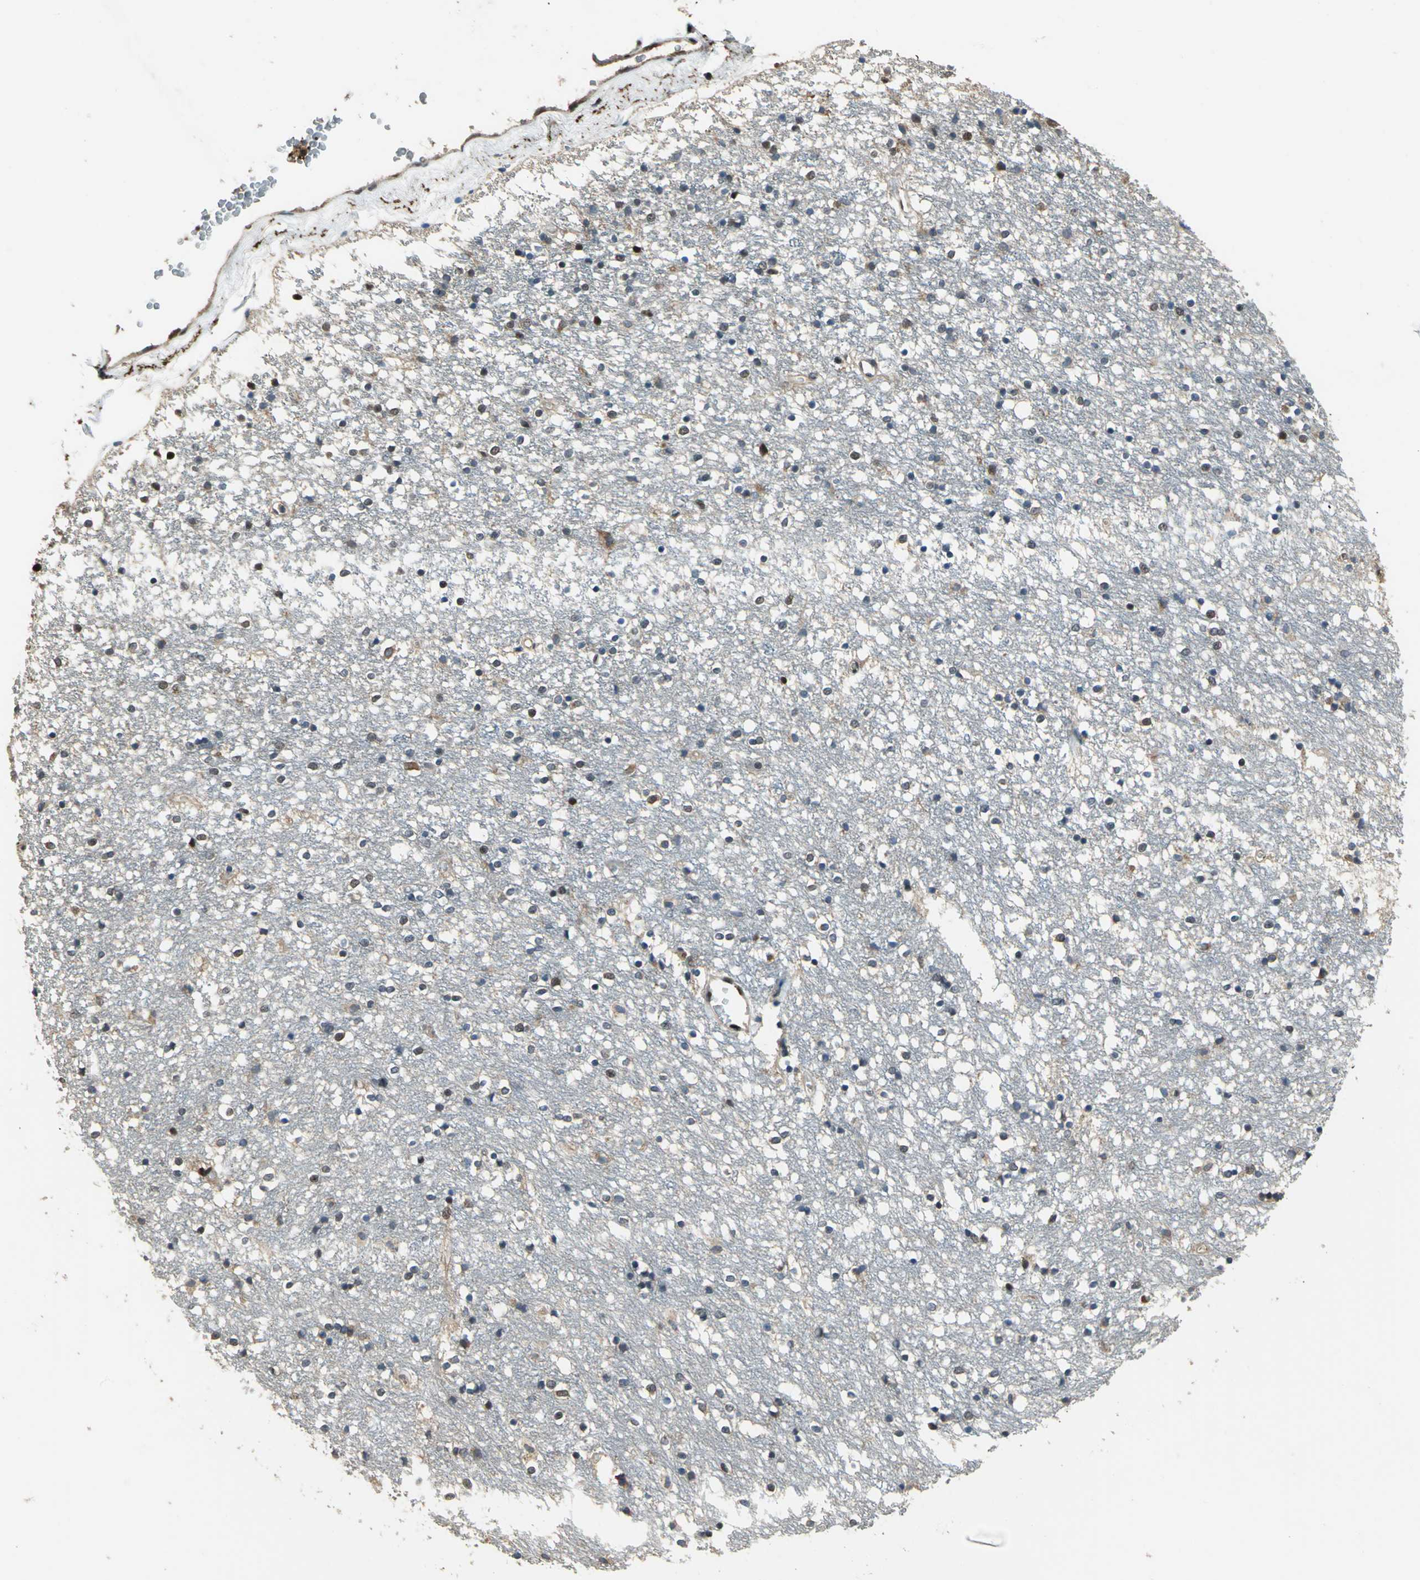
{"staining": {"intensity": "weak", "quantity": "25%-75%", "location": "nuclear"}, "tissue": "caudate", "cell_type": "Glial cells", "image_type": "normal", "snomed": [{"axis": "morphology", "description": "Normal tissue, NOS"}, {"axis": "topography", "description": "Lateral ventricle wall"}], "caption": "A histopathology image of human caudate stained for a protein reveals weak nuclear brown staining in glial cells. (Brightfield microscopy of DAB IHC at high magnification).", "gene": "MIS18BP1", "patient": {"sex": "female", "age": 54}}